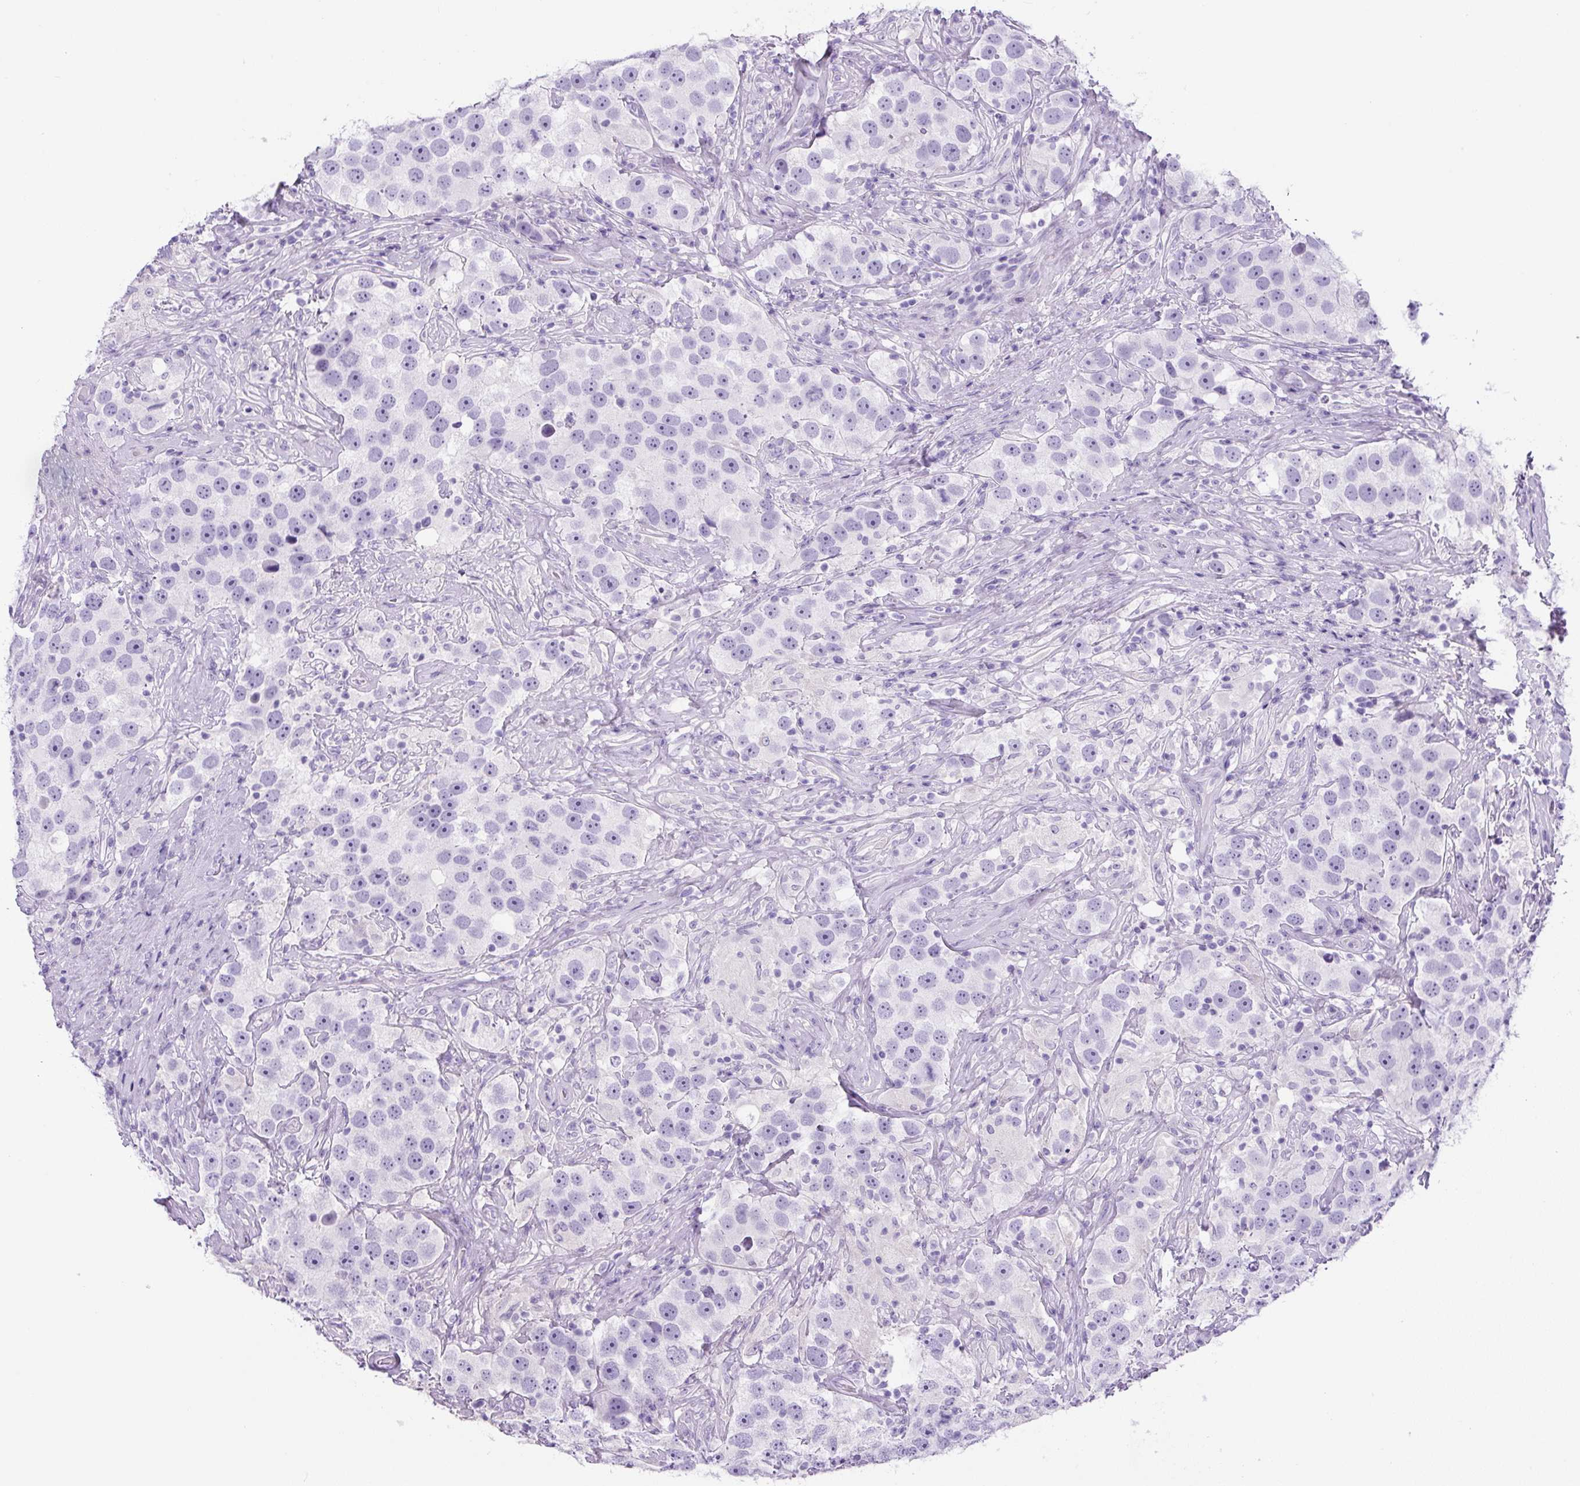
{"staining": {"intensity": "negative", "quantity": "none", "location": "none"}, "tissue": "testis cancer", "cell_type": "Tumor cells", "image_type": "cancer", "snomed": [{"axis": "morphology", "description": "Seminoma, NOS"}, {"axis": "topography", "description": "Testis"}], "caption": "Immunohistochemistry (IHC) of testis cancer (seminoma) shows no positivity in tumor cells. (Immunohistochemistry (IHC), brightfield microscopy, high magnification).", "gene": "UBL3", "patient": {"sex": "male", "age": 49}}